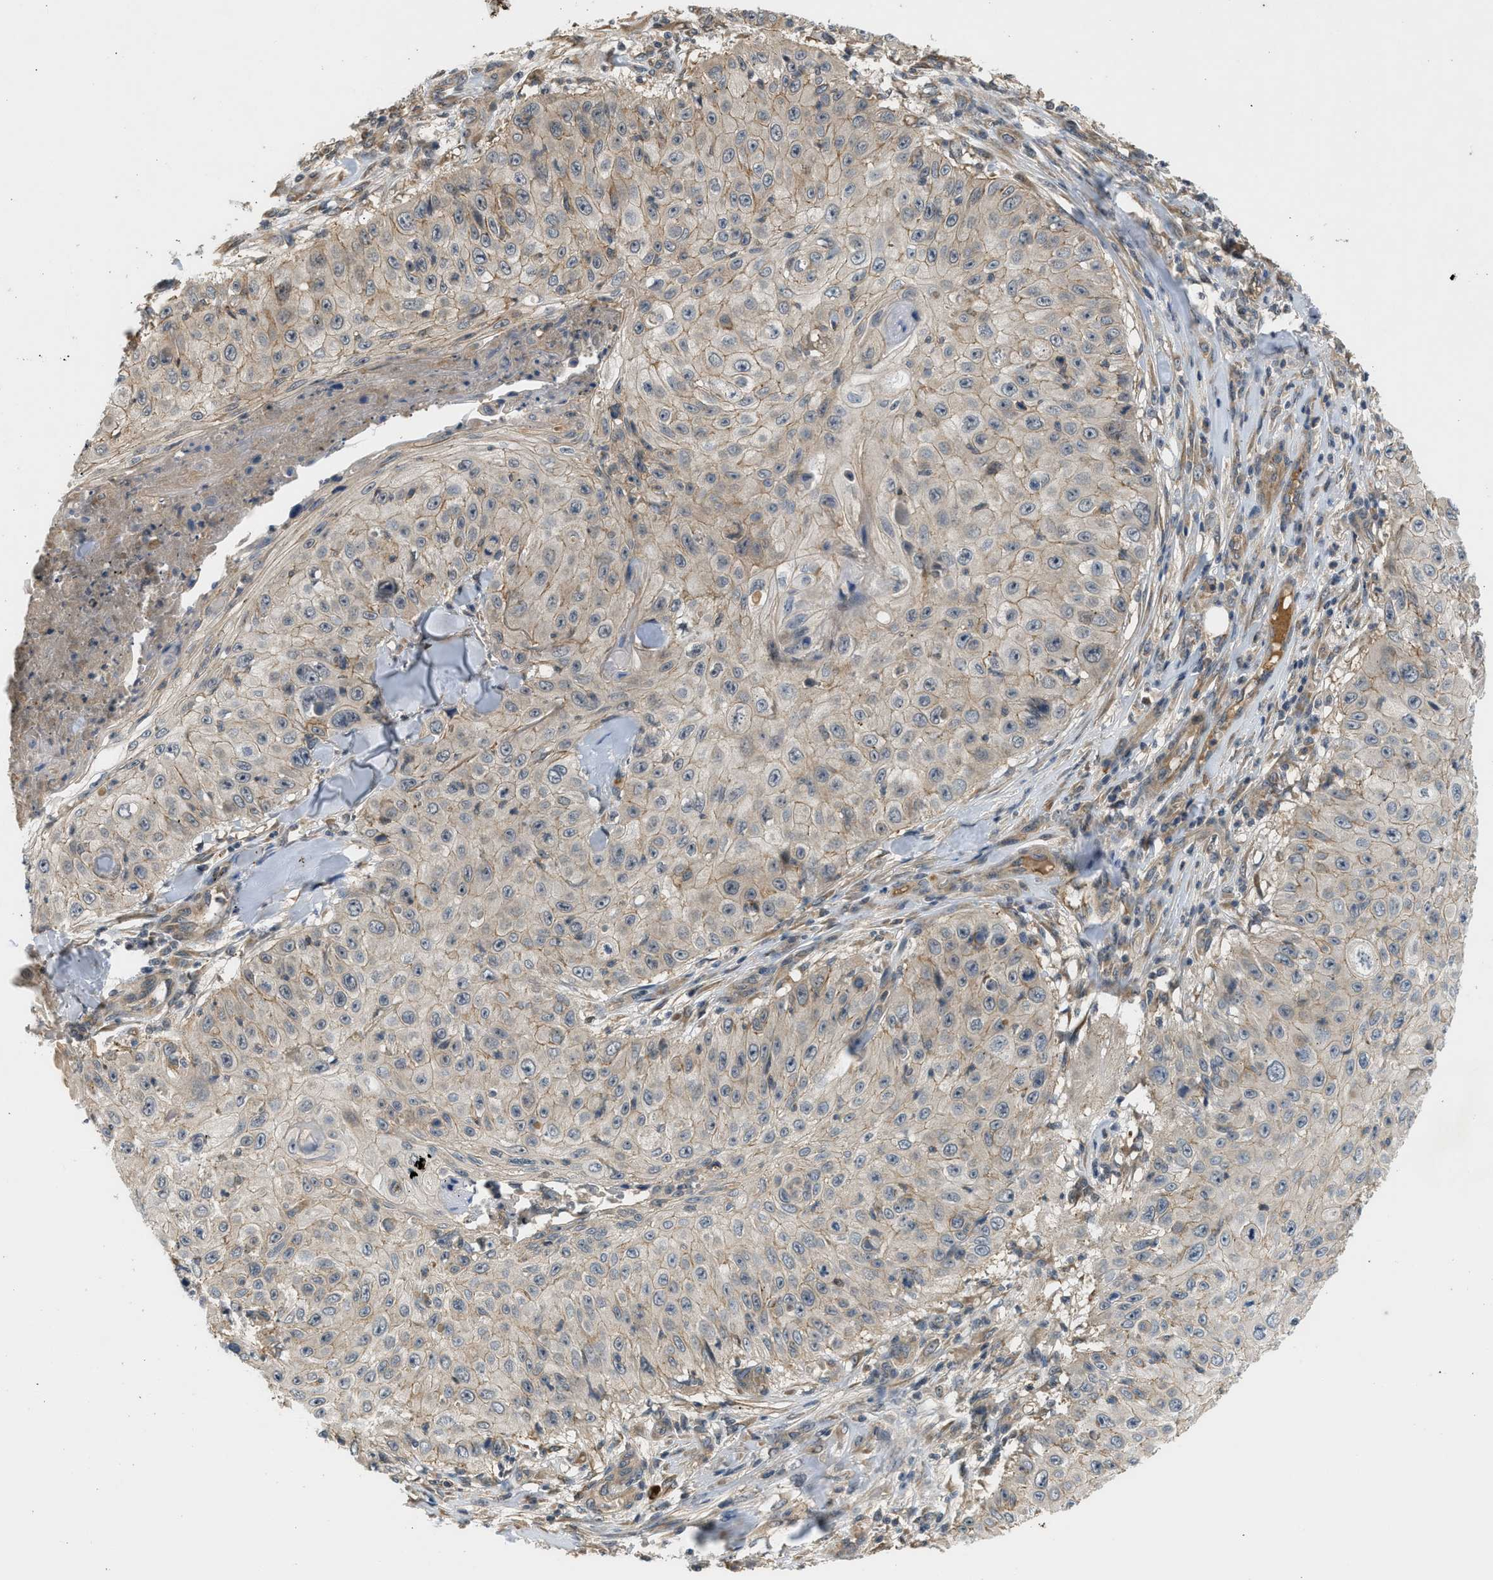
{"staining": {"intensity": "weak", "quantity": "25%-75%", "location": "cytoplasmic/membranous"}, "tissue": "skin cancer", "cell_type": "Tumor cells", "image_type": "cancer", "snomed": [{"axis": "morphology", "description": "Squamous cell carcinoma, NOS"}, {"axis": "topography", "description": "Skin"}], "caption": "Squamous cell carcinoma (skin) stained for a protein shows weak cytoplasmic/membranous positivity in tumor cells.", "gene": "ADCY8", "patient": {"sex": "male", "age": 86}}